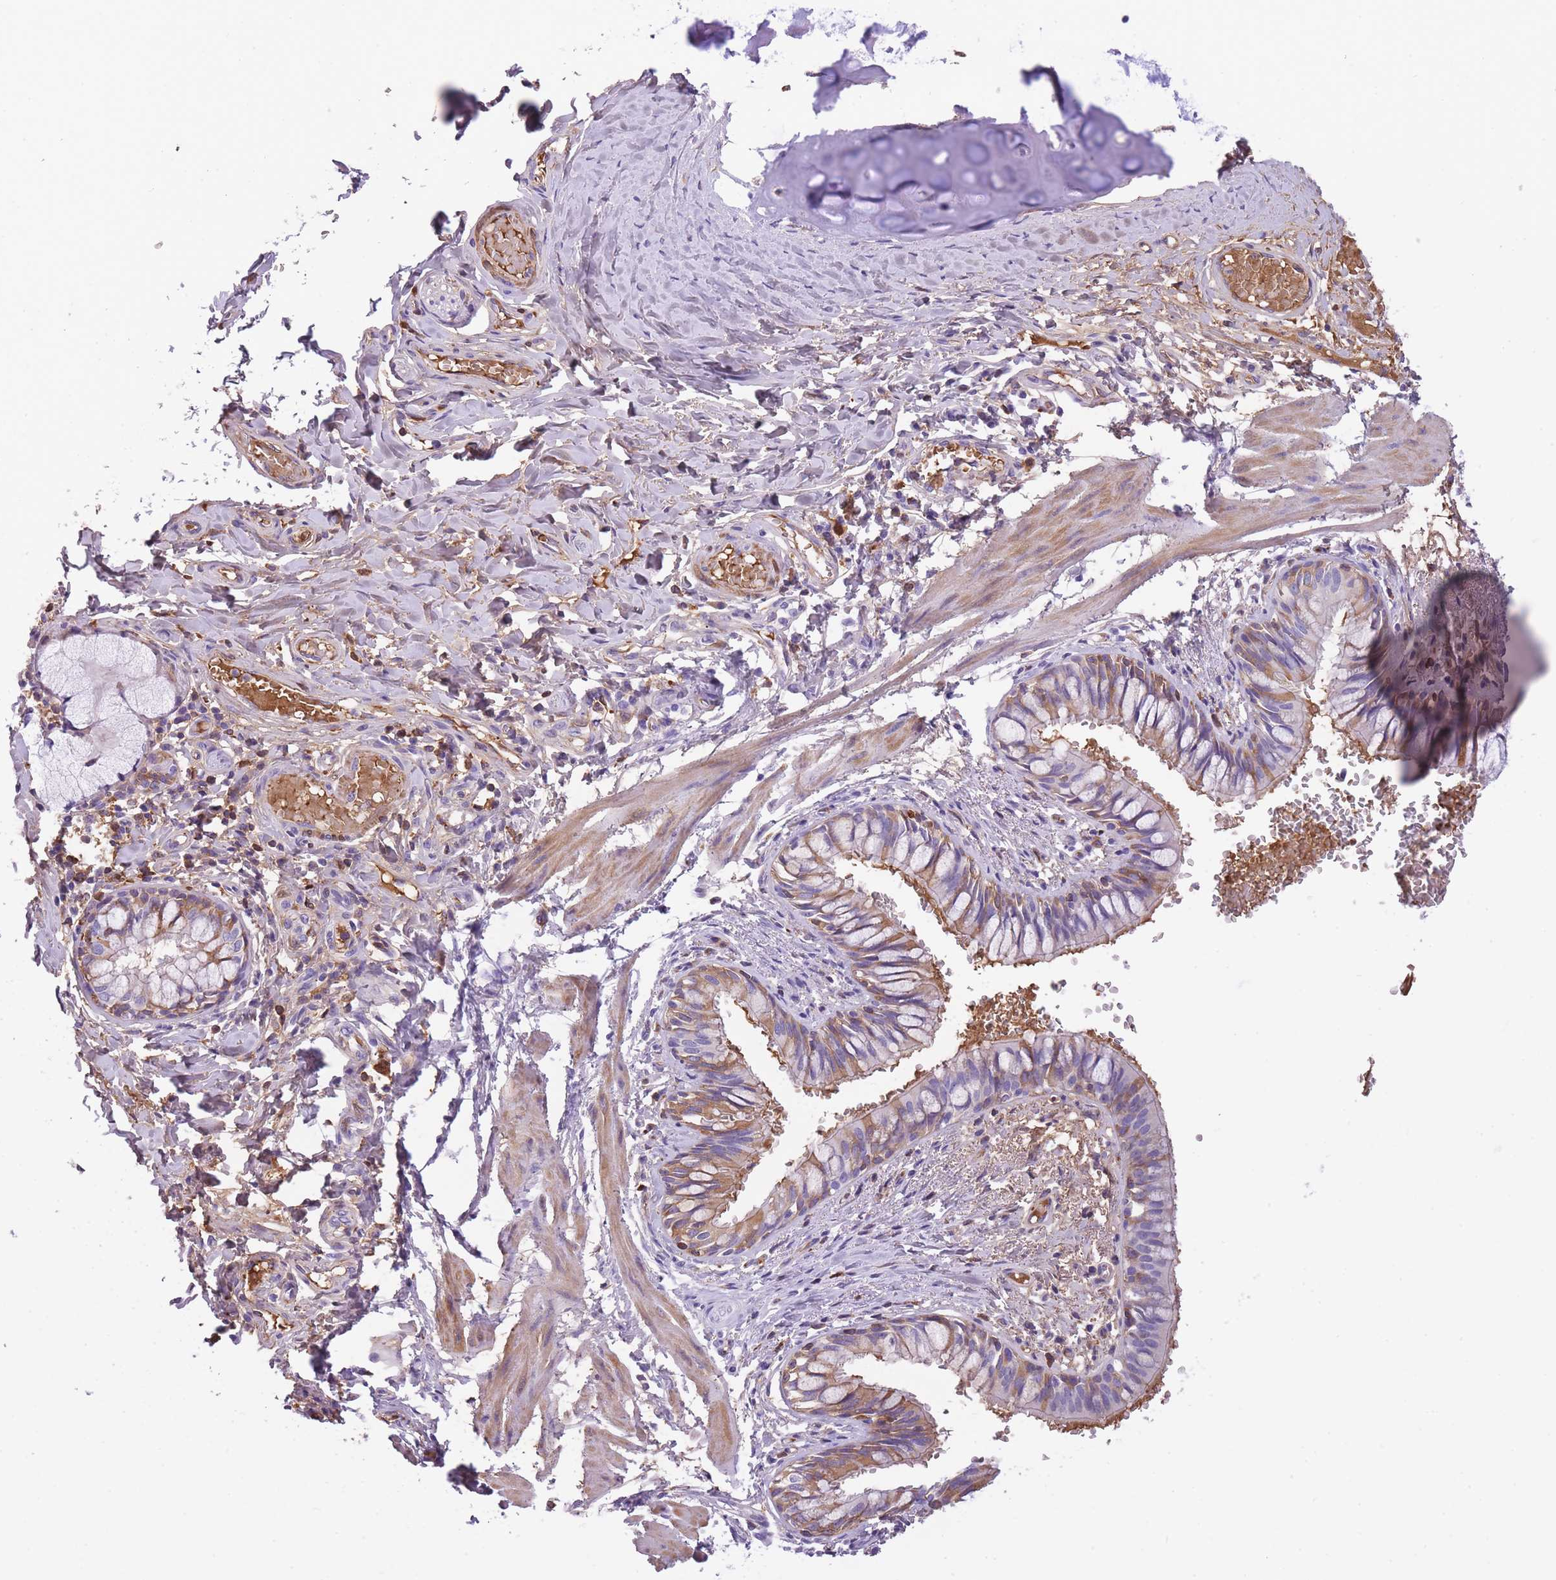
{"staining": {"intensity": "moderate", "quantity": "25%-75%", "location": "cytoplasmic/membranous"}, "tissue": "bronchus", "cell_type": "Respiratory epithelial cells", "image_type": "normal", "snomed": [{"axis": "morphology", "description": "Normal tissue, NOS"}, {"axis": "topography", "description": "Cartilage tissue"}, {"axis": "topography", "description": "Bronchus"}], "caption": "Human bronchus stained with a brown dye shows moderate cytoplasmic/membranous positive expression in about 25%-75% of respiratory epithelial cells.", "gene": "GNAT1", "patient": {"sex": "female", "age": 36}}